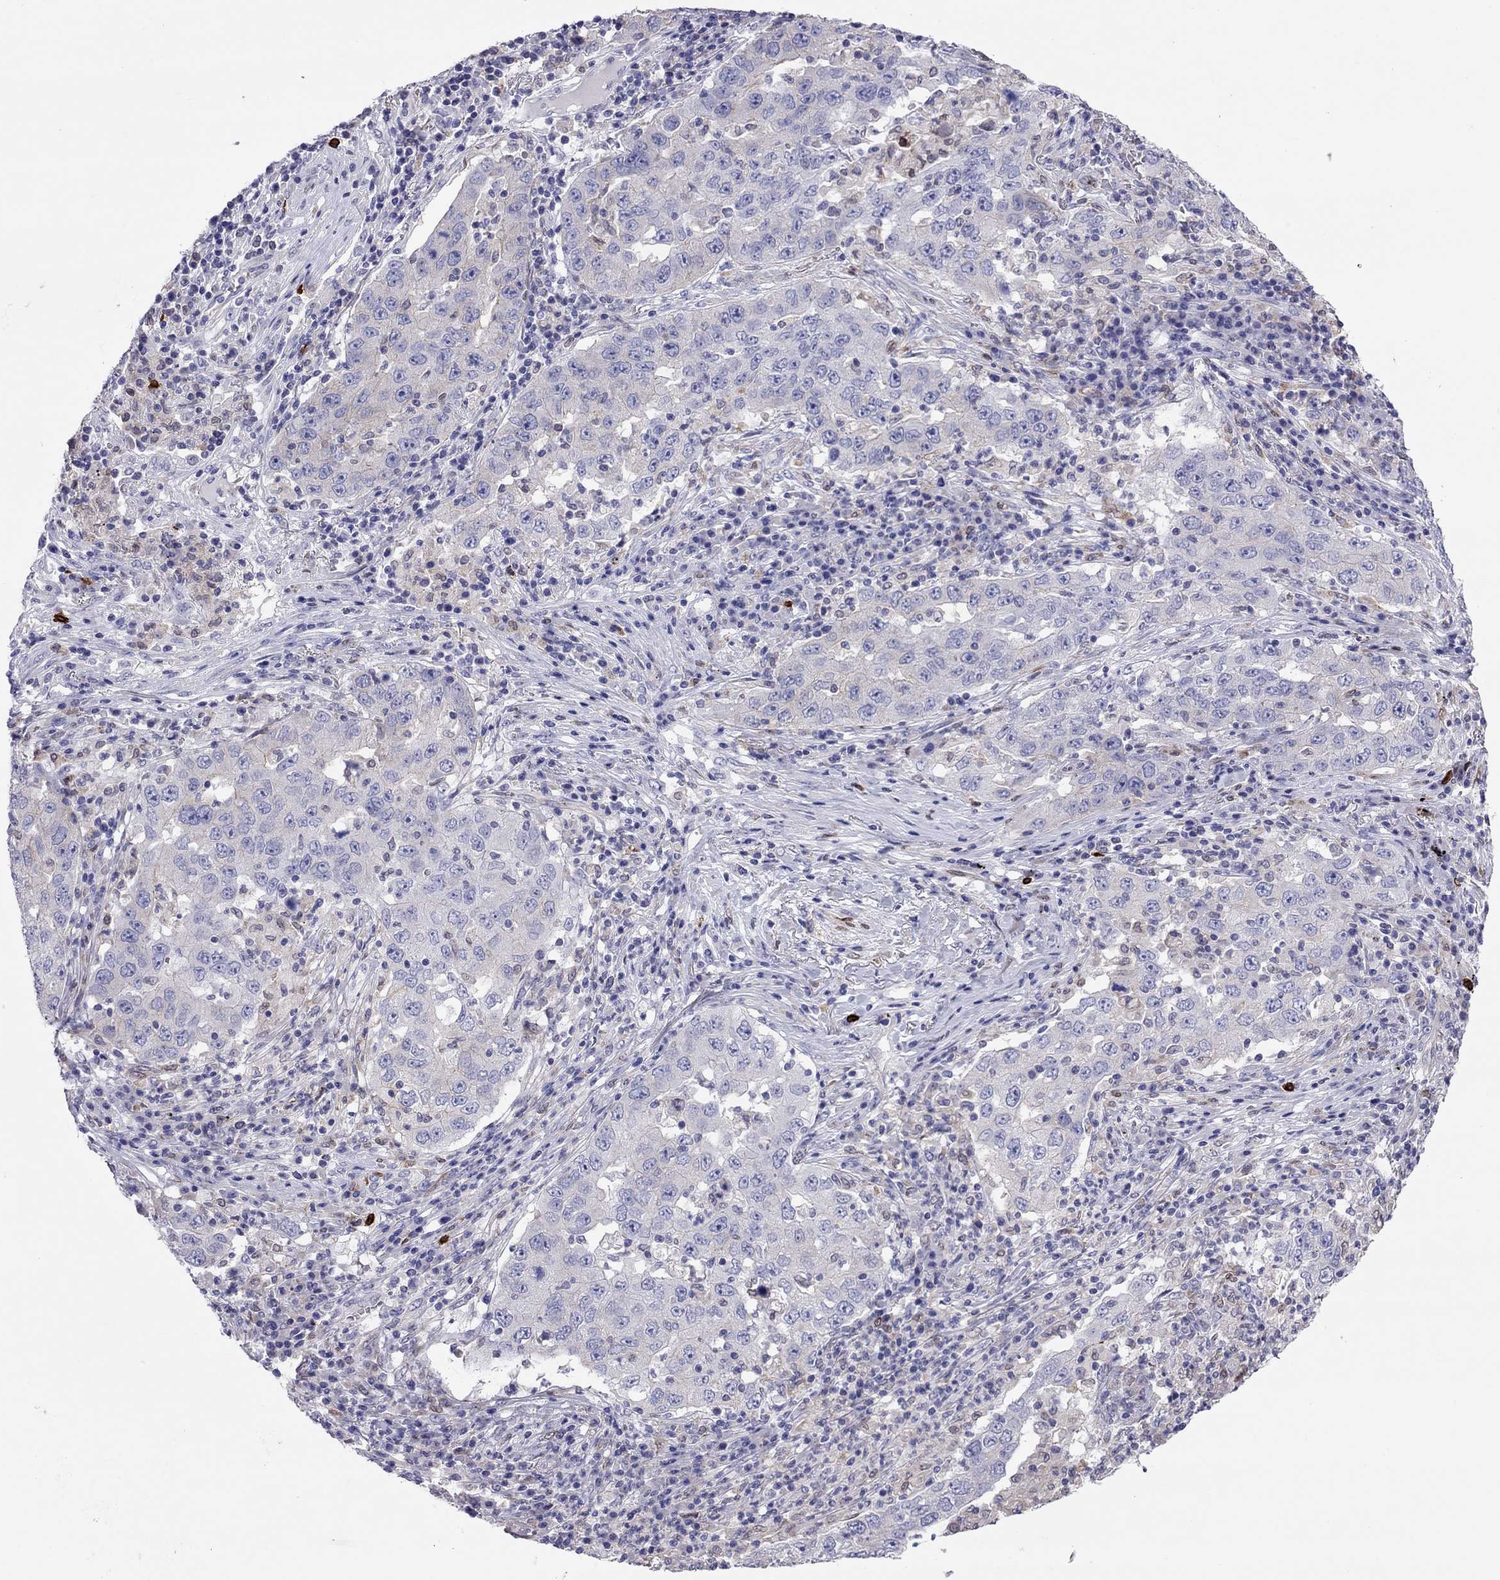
{"staining": {"intensity": "negative", "quantity": "none", "location": "none"}, "tissue": "lung cancer", "cell_type": "Tumor cells", "image_type": "cancer", "snomed": [{"axis": "morphology", "description": "Adenocarcinoma, NOS"}, {"axis": "topography", "description": "Lung"}], "caption": "This is a image of immunohistochemistry staining of lung cancer, which shows no positivity in tumor cells.", "gene": "ADORA2A", "patient": {"sex": "male", "age": 73}}